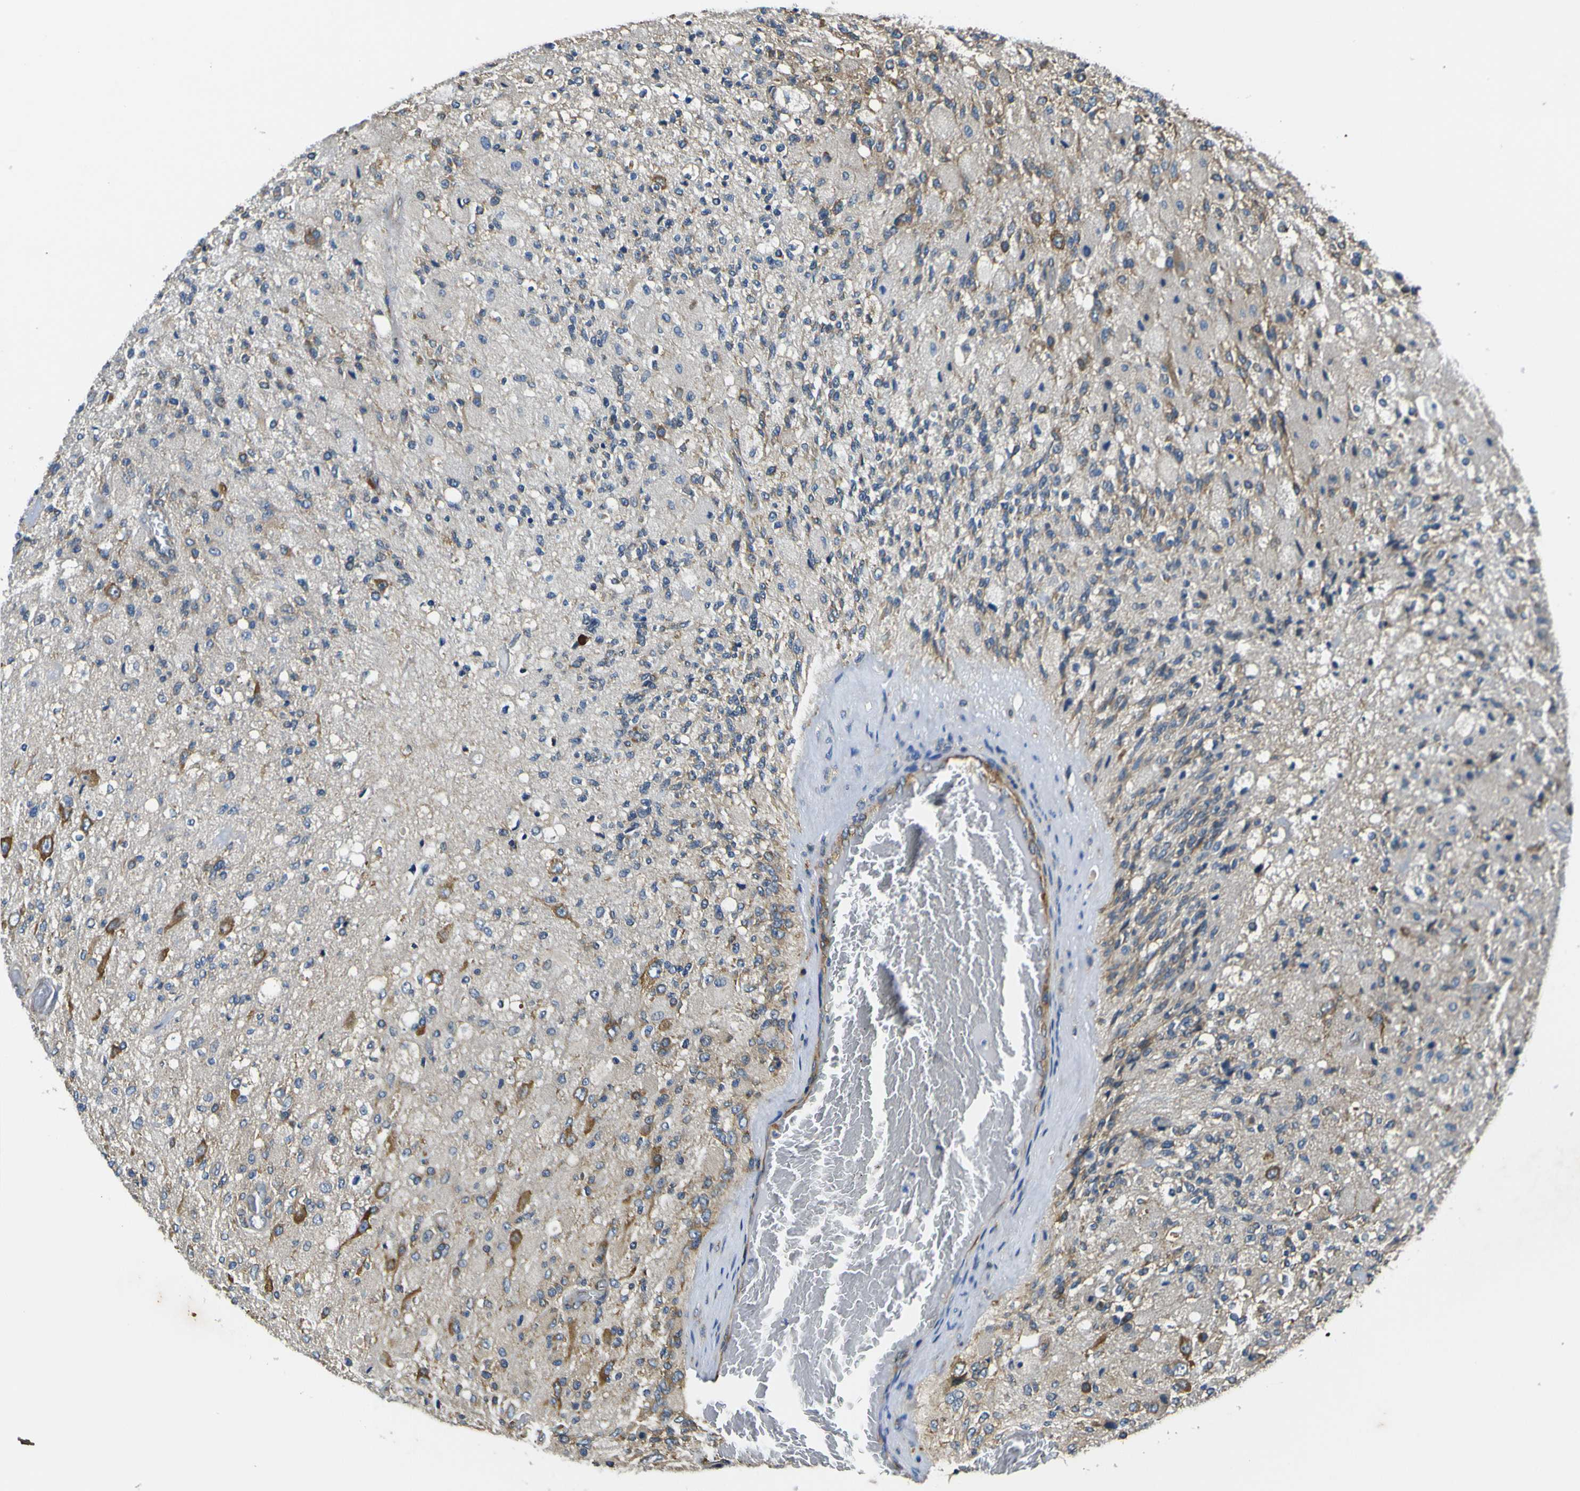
{"staining": {"intensity": "weak", "quantity": "25%-75%", "location": "cytoplasmic/membranous"}, "tissue": "glioma", "cell_type": "Tumor cells", "image_type": "cancer", "snomed": [{"axis": "morphology", "description": "Normal tissue, NOS"}, {"axis": "morphology", "description": "Glioma, malignant, High grade"}, {"axis": "topography", "description": "Cerebral cortex"}], "caption": "Immunohistochemistry of glioma reveals low levels of weak cytoplasmic/membranous staining in about 25%-75% of tumor cells.", "gene": "RPSA", "patient": {"sex": "male", "age": 77}}